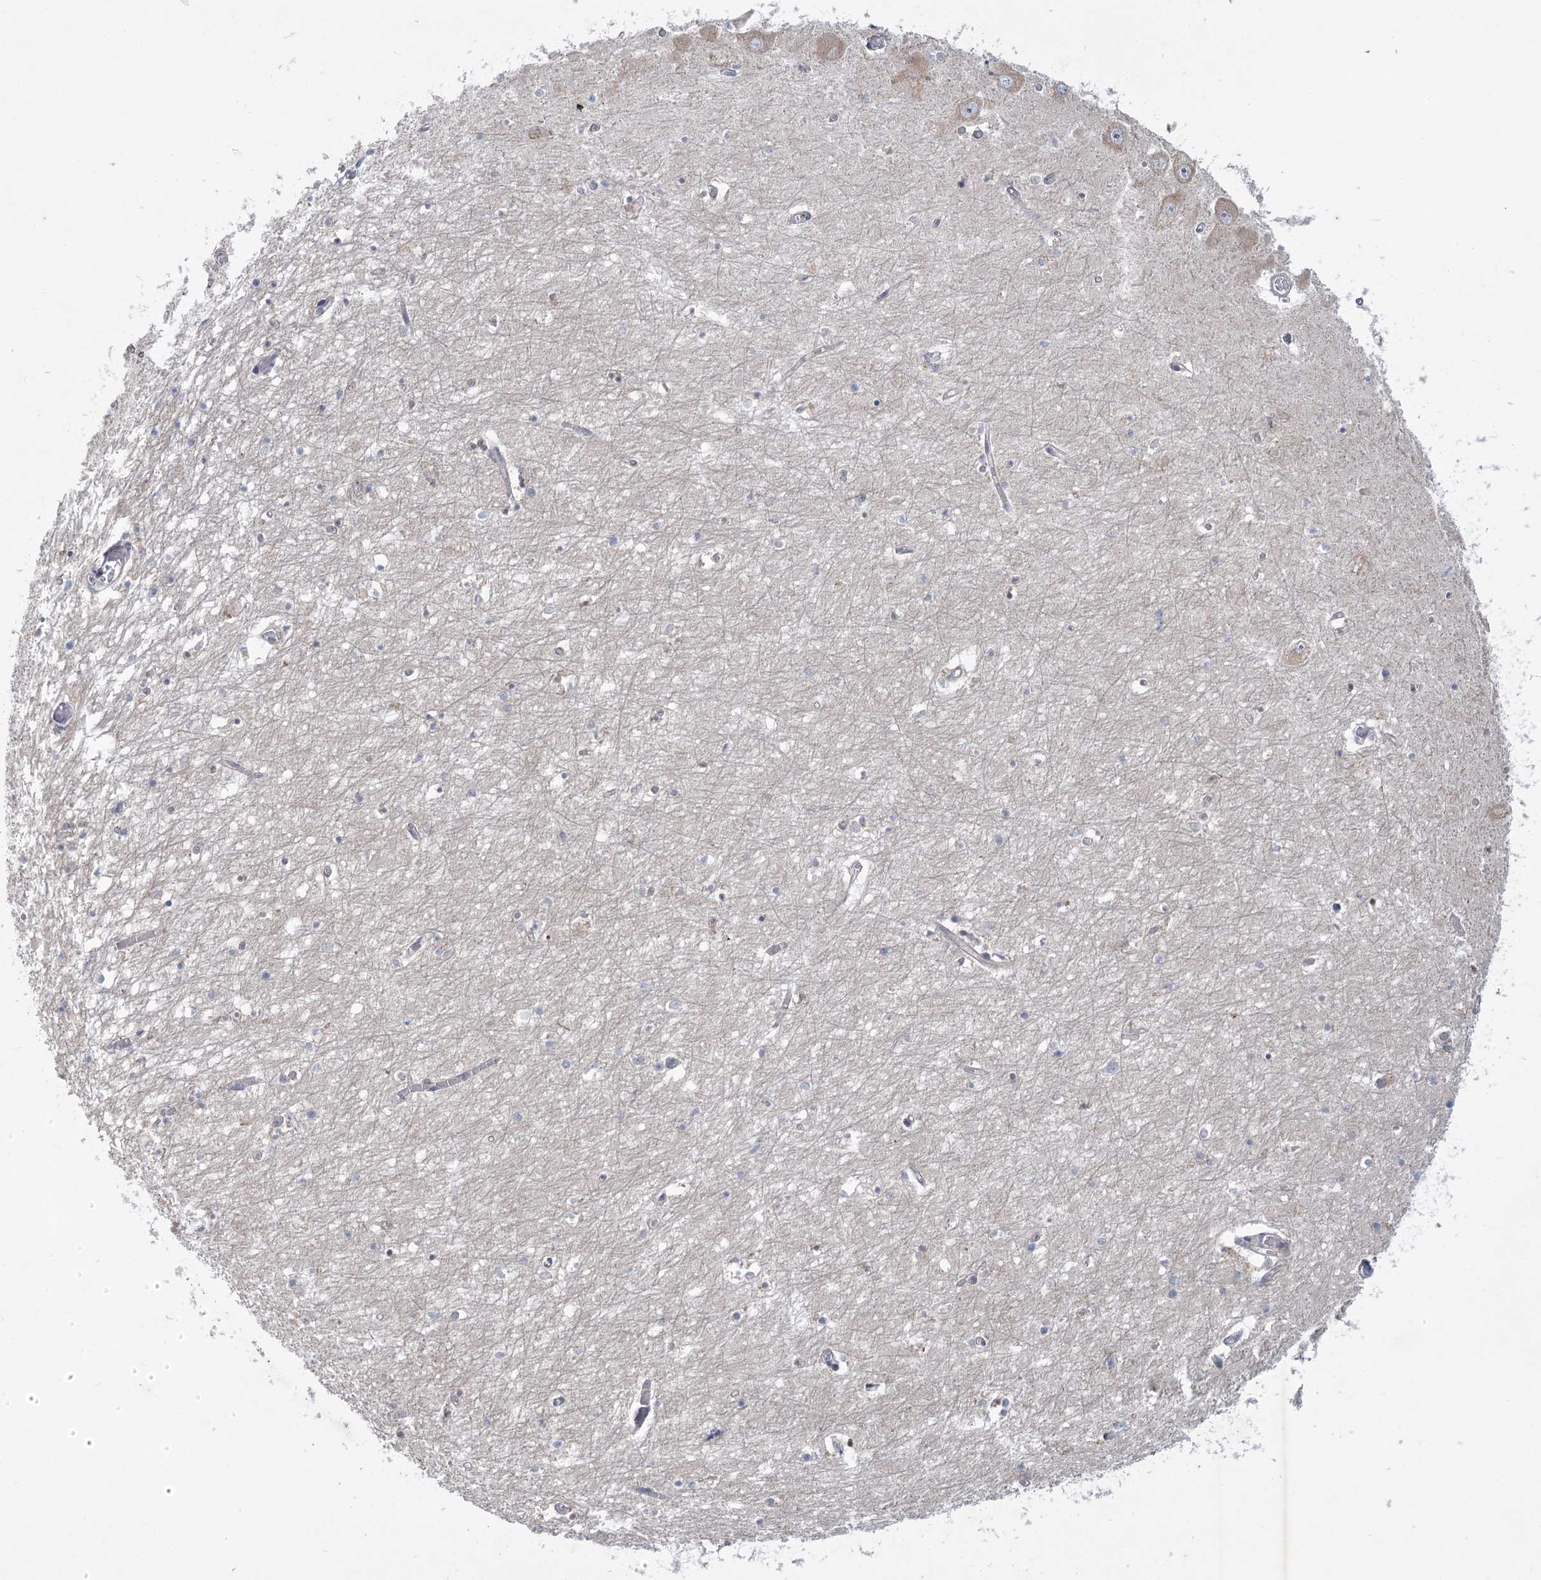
{"staining": {"intensity": "negative", "quantity": "none", "location": "none"}, "tissue": "hippocampus", "cell_type": "Glial cells", "image_type": "normal", "snomed": [{"axis": "morphology", "description": "Normal tissue, NOS"}, {"axis": "topography", "description": "Hippocampus"}], "caption": "DAB immunohistochemical staining of unremarkable hippocampus exhibits no significant positivity in glial cells.", "gene": "PLA2G12A", "patient": {"sex": "male", "age": 70}}